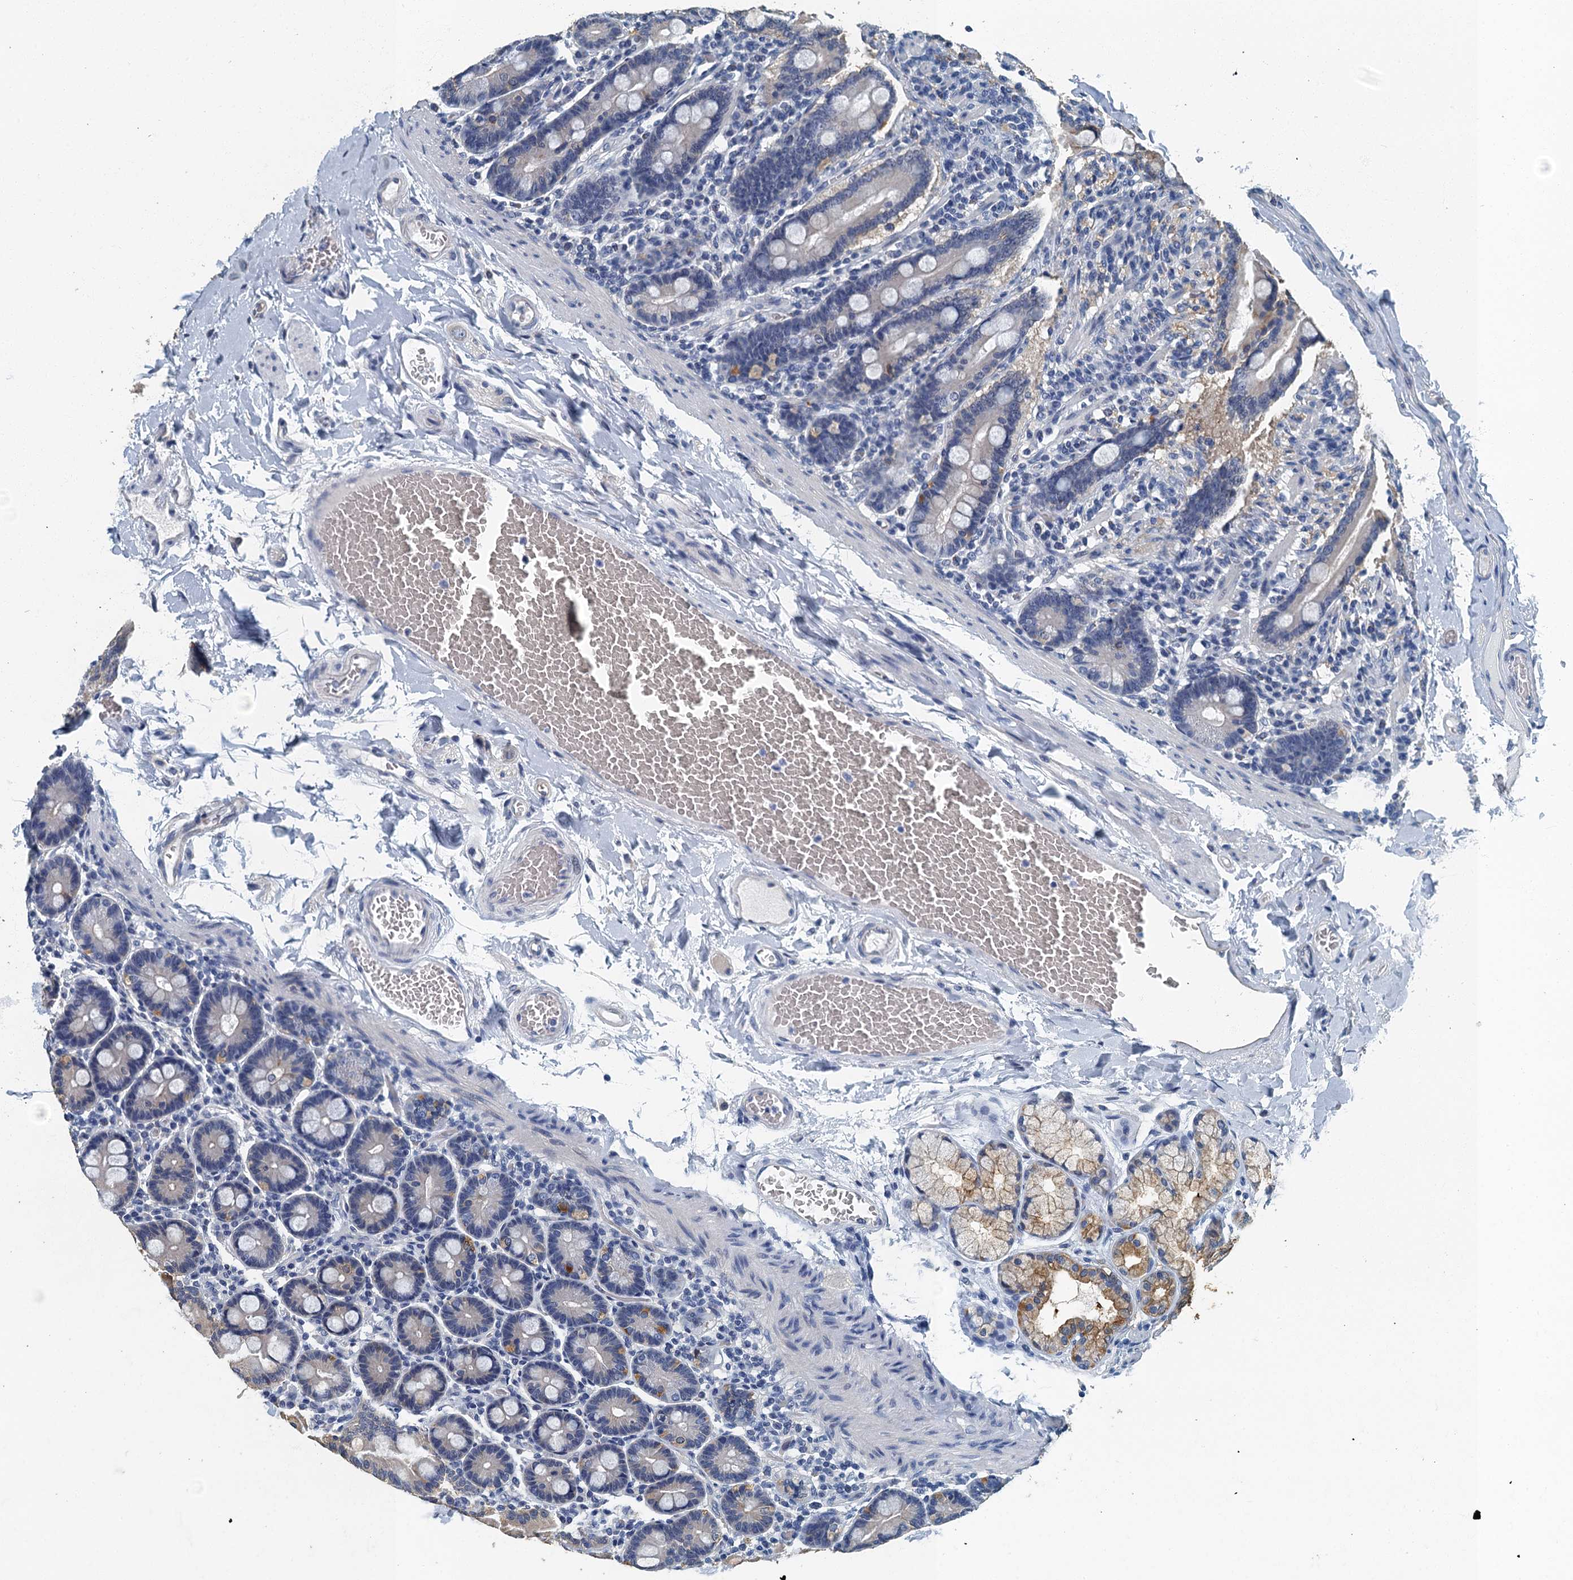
{"staining": {"intensity": "weak", "quantity": "<25%", "location": "cytoplasmic/membranous"}, "tissue": "duodenum", "cell_type": "Glandular cells", "image_type": "normal", "snomed": [{"axis": "morphology", "description": "Normal tissue, NOS"}, {"axis": "topography", "description": "Duodenum"}], "caption": "The micrograph shows no staining of glandular cells in benign duodenum. (Stains: DAB (3,3'-diaminobenzidine) immunohistochemistry (IHC) with hematoxylin counter stain, Microscopy: brightfield microscopy at high magnification).", "gene": "GADL1", "patient": {"sex": "male", "age": 54}}